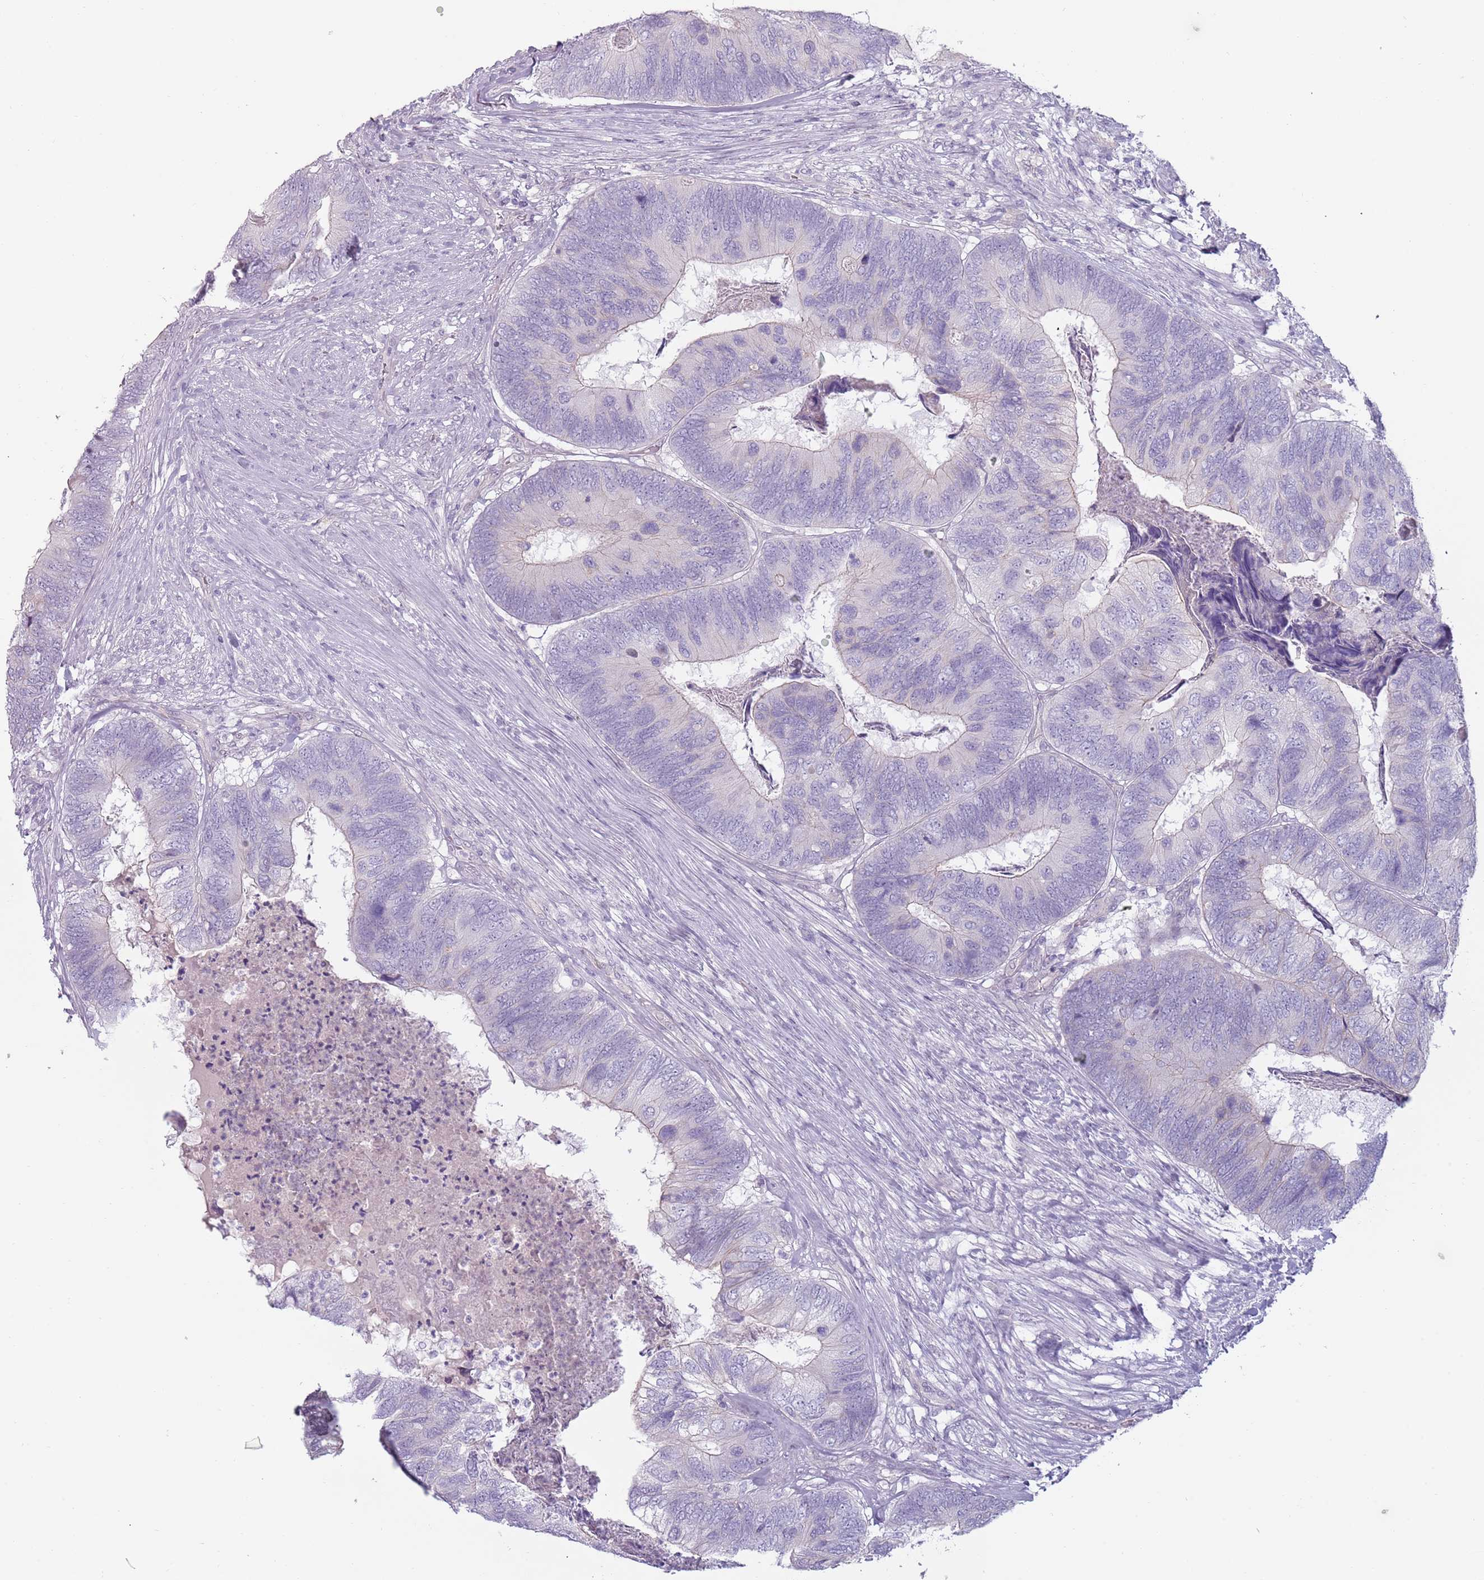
{"staining": {"intensity": "negative", "quantity": "none", "location": "none"}, "tissue": "colorectal cancer", "cell_type": "Tumor cells", "image_type": "cancer", "snomed": [{"axis": "morphology", "description": "Adenocarcinoma, NOS"}, {"axis": "topography", "description": "Colon"}], "caption": "IHC photomicrograph of neoplastic tissue: colorectal cancer (adenocarcinoma) stained with DAB reveals no significant protein expression in tumor cells.", "gene": "RFX2", "patient": {"sex": "female", "age": 67}}